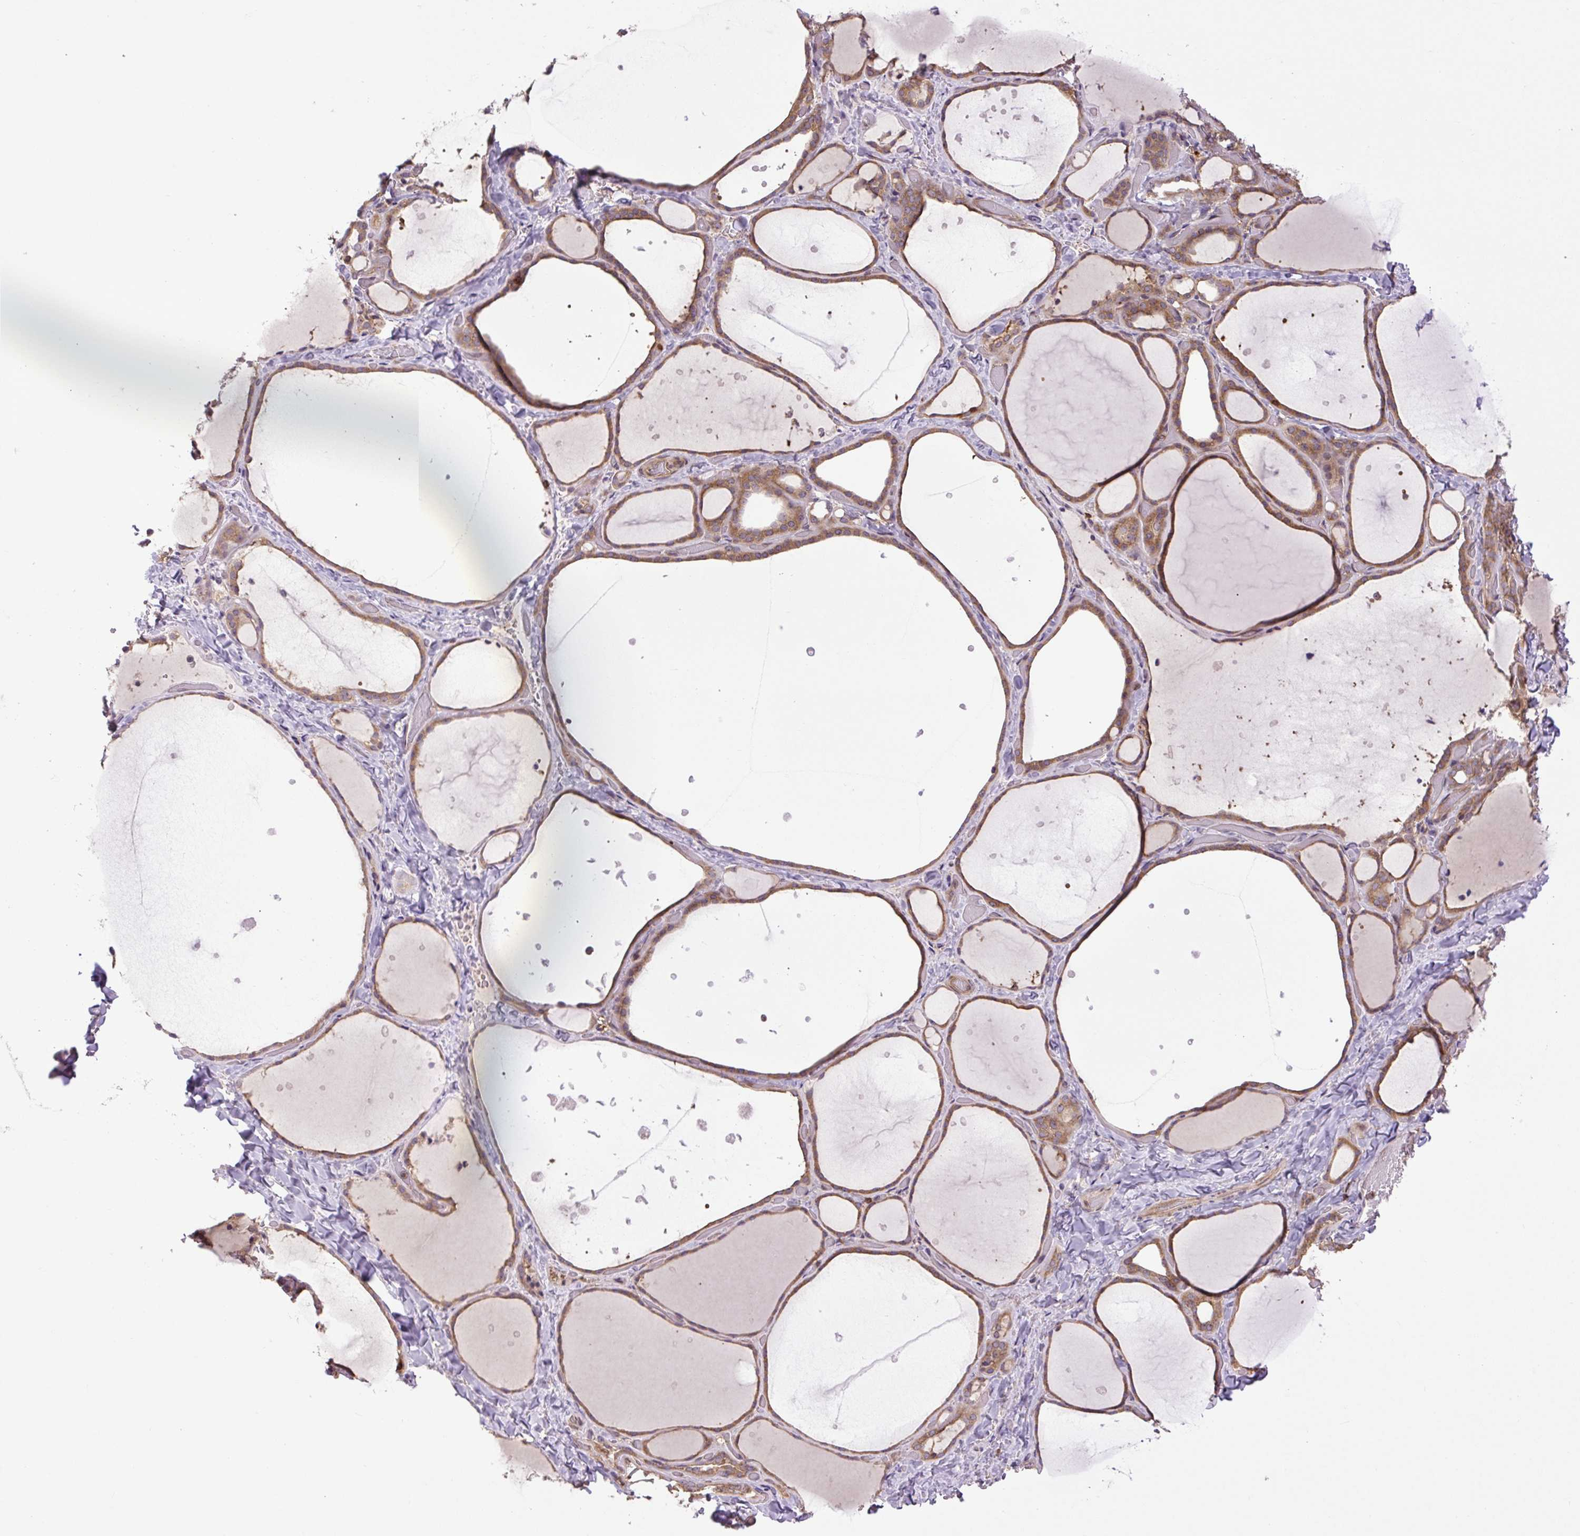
{"staining": {"intensity": "moderate", "quantity": ">75%", "location": "cytoplasmic/membranous"}, "tissue": "thyroid gland", "cell_type": "Glandular cells", "image_type": "normal", "snomed": [{"axis": "morphology", "description": "Normal tissue, NOS"}, {"axis": "topography", "description": "Thyroid gland"}], "caption": "A medium amount of moderate cytoplasmic/membranous positivity is seen in about >75% of glandular cells in normal thyroid gland.", "gene": "PLCG1", "patient": {"sex": "female", "age": 36}}